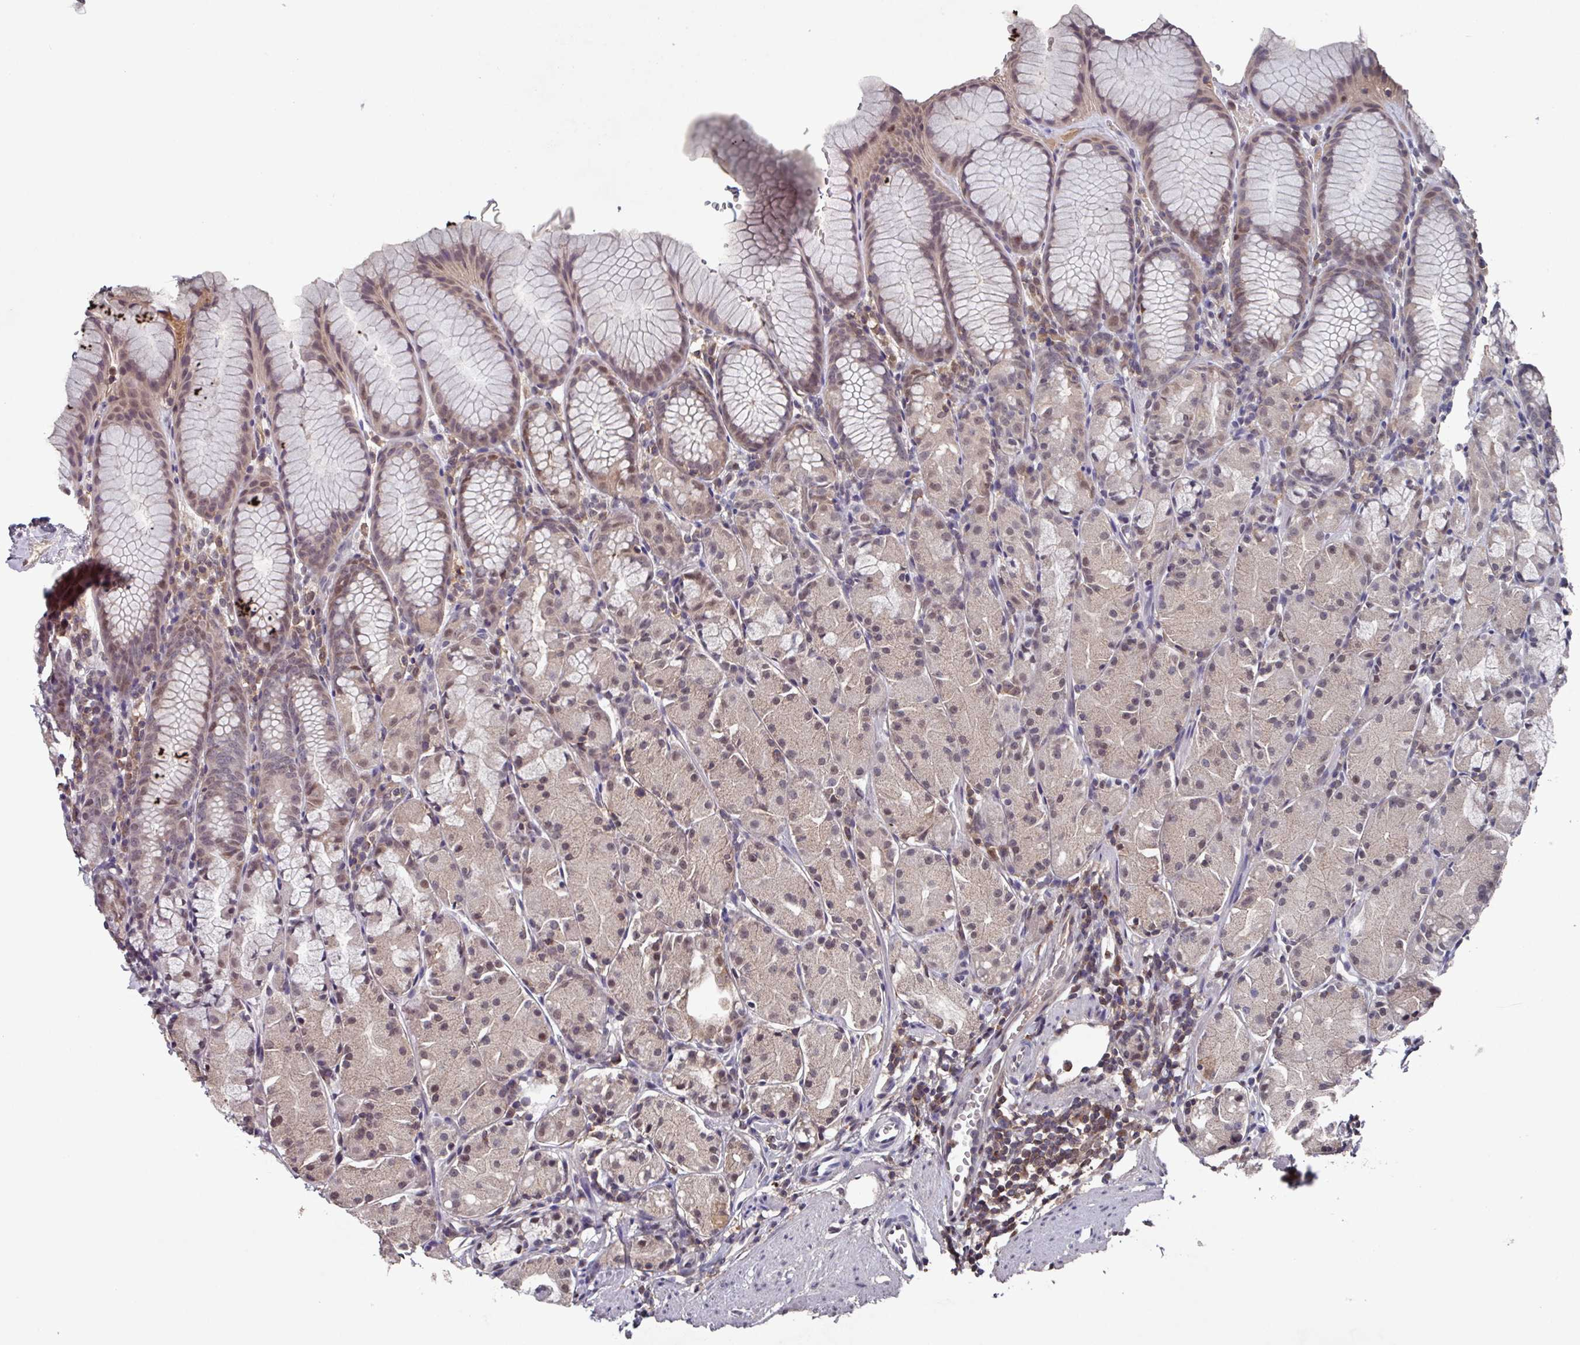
{"staining": {"intensity": "moderate", "quantity": ">75%", "location": "cytoplasmic/membranous,nuclear"}, "tissue": "stomach", "cell_type": "Glandular cells", "image_type": "normal", "snomed": [{"axis": "morphology", "description": "Normal tissue, NOS"}, {"axis": "topography", "description": "Stomach, upper"}], "caption": "Protein positivity by IHC shows moderate cytoplasmic/membranous,nuclear expression in approximately >75% of glandular cells in benign stomach.", "gene": "PRRX1", "patient": {"sex": "male", "age": 47}}